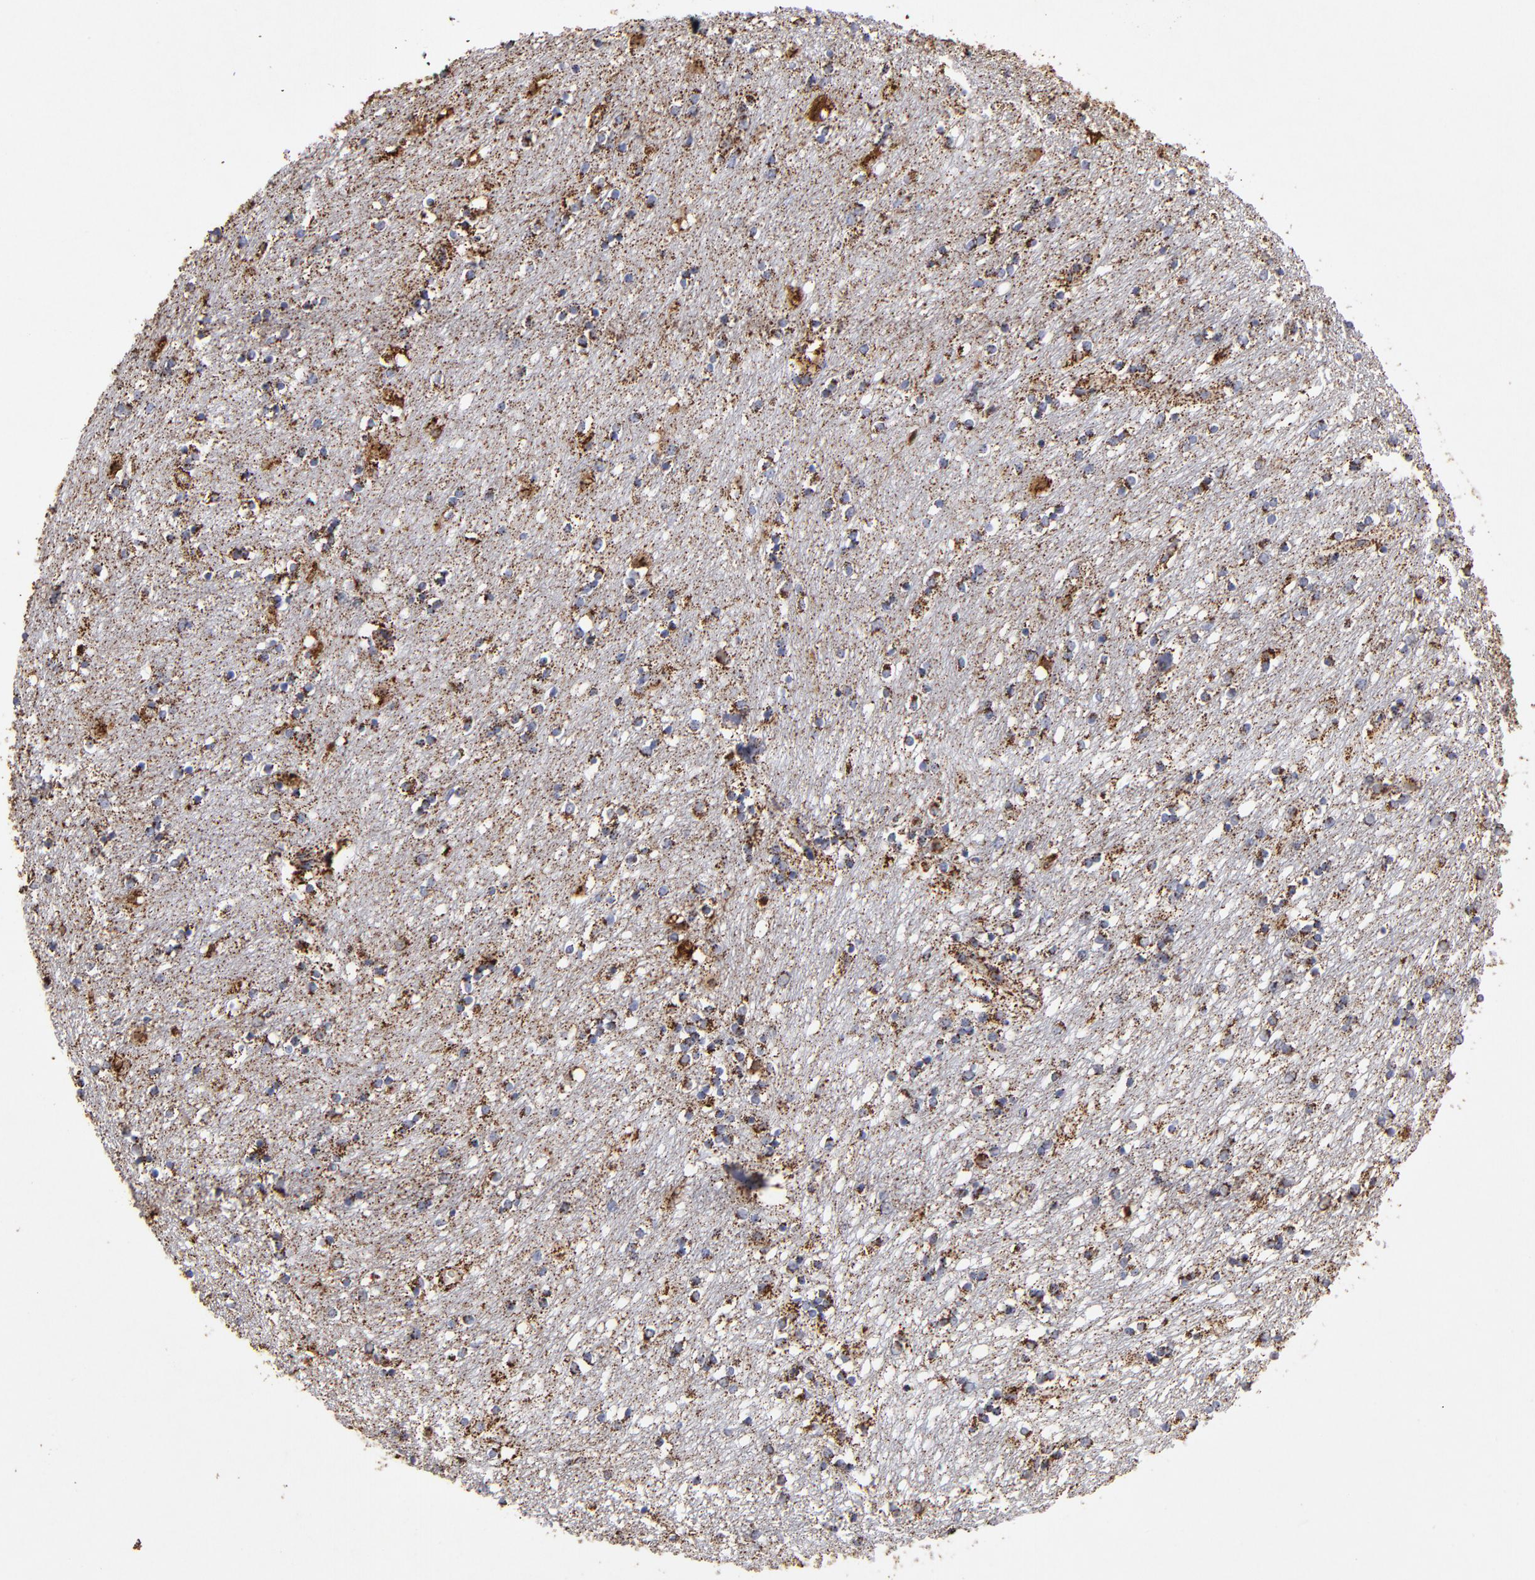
{"staining": {"intensity": "moderate", "quantity": "<25%", "location": "cytoplasmic/membranous"}, "tissue": "caudate", "cell_type": "Glial cells", "image_type": "normal", "snomed": [{"axis": "morphology", "description": "Normal tissue, NOS"}, {"axis": "topography", "description": "Lateral ventricle wall"}], "caption": "Immunohistochemistry of benign caudate demonstrates low levels of moderate cytoplasmic/membranous positivity in about <25% of glial cells.", "gene": "SOD2", "patient": {"sex": "female", "age": 54}}